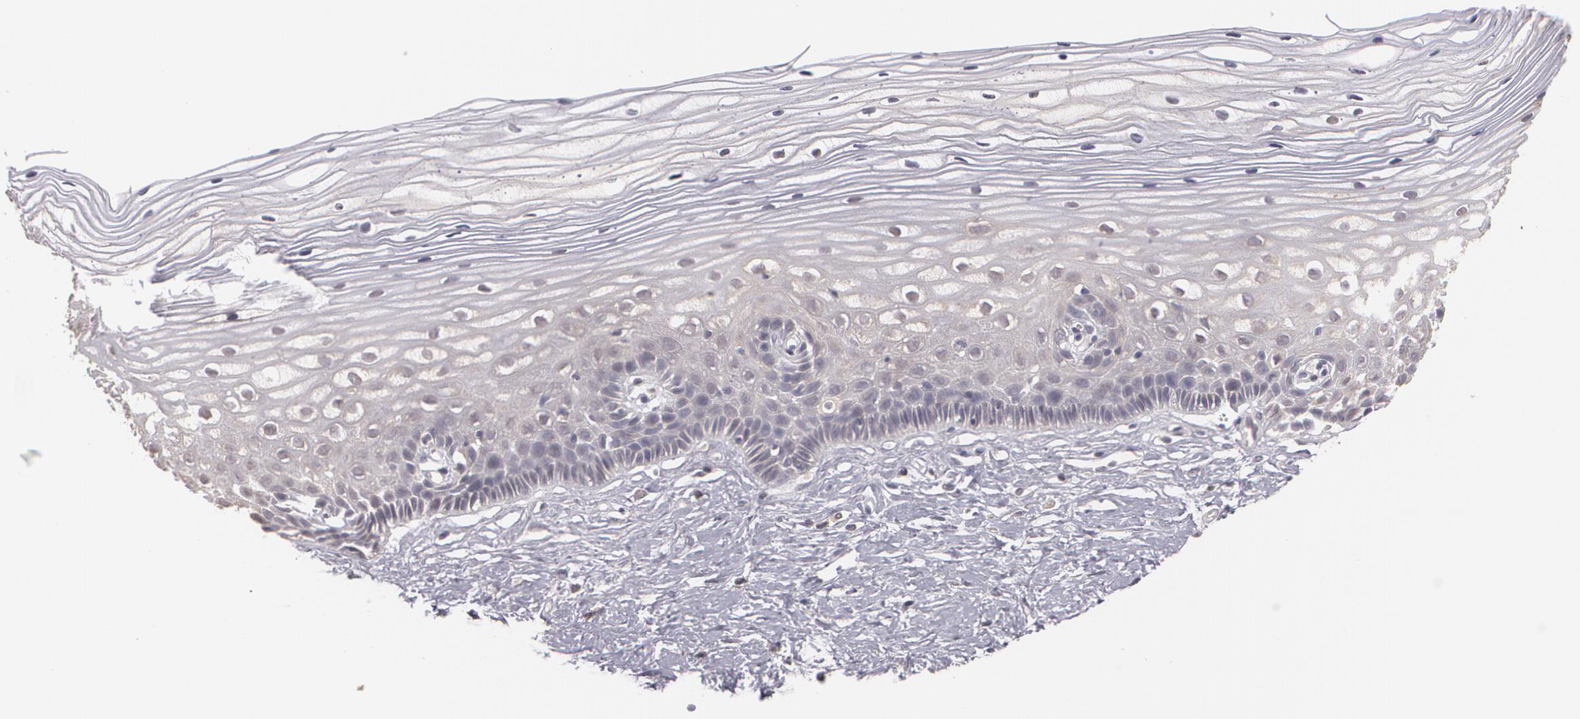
{"staining": {"intensity": "moderate", "quantity": ">75%", "location": "cytoplasmic/membranous"}, "tissue": "cervix", "cell_type": "Glandular cells", "image_type": "normal", "snomed": [{"axis": "morphology", "description": "Normal tissue, NOS"}, {"axis": "topography", "description": "Cervix"}], "caption": "Protein staining by immunohistochemistry (IHC) exhibits moderate cytoplasmic/membranous staining in approximately >75% of glandular cells in benign cervix.", "gene": "LRG1", "patient": {"sex": "female", "age": 40}}